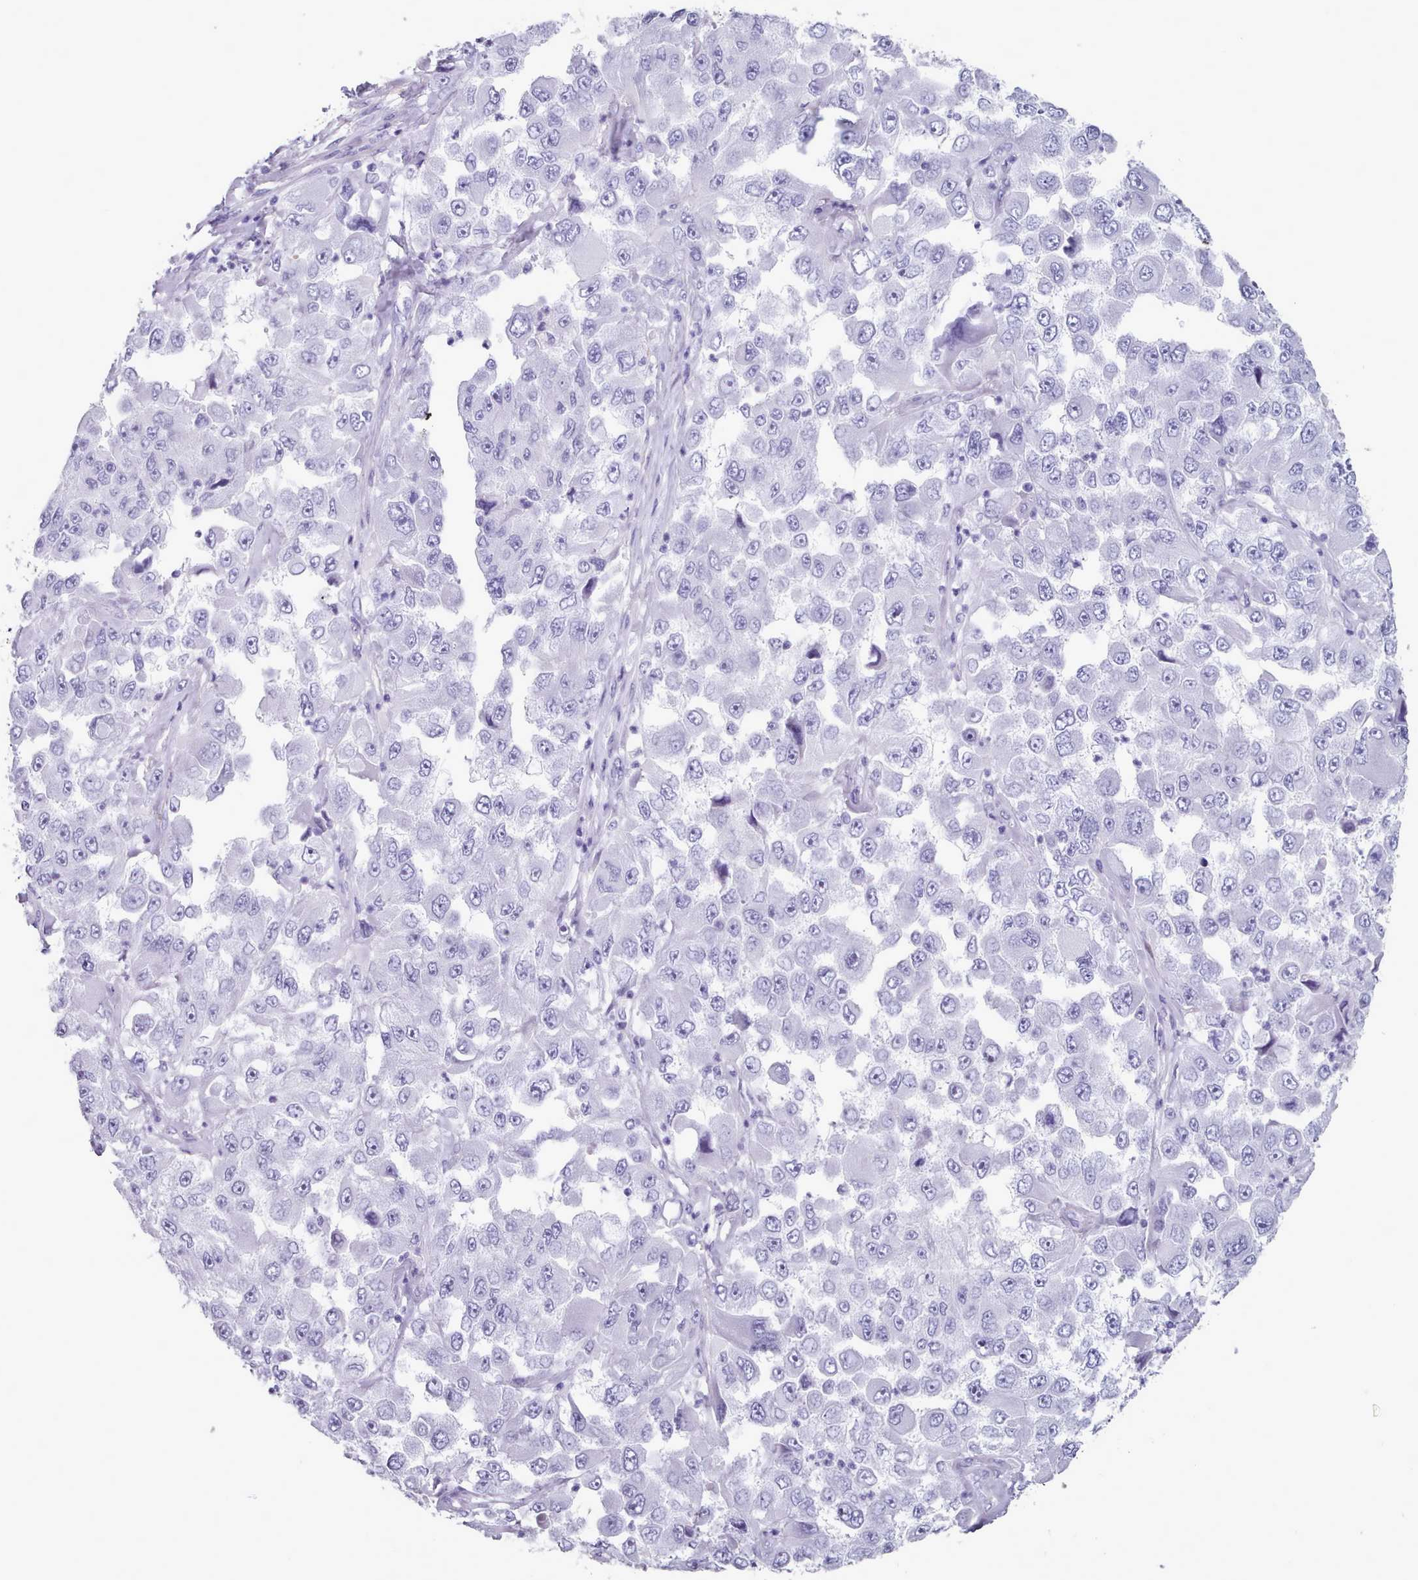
{"staining": {"intensity": "negative", "quantity": "none", "location": "none"}, "tissue": "melanoma", "cell_type": "Tumor cells", "image_type": "cancer", "snomed": [{"axis": "morphology", "description": "Malignant melanoma, Metastatic site"}, {"axis": "topography", "description": "Lymph node"}], "caption": "IHC histopathology image of neoplastic tissue: melanoma stained with DAB displays no significant protein staining in tumor cells. (Brightfield microscopy of DAB immunohistochemistry (IHC) at high magnification).", "gene": "FPGS", "patient": {"sex": "male", "age": 62}}